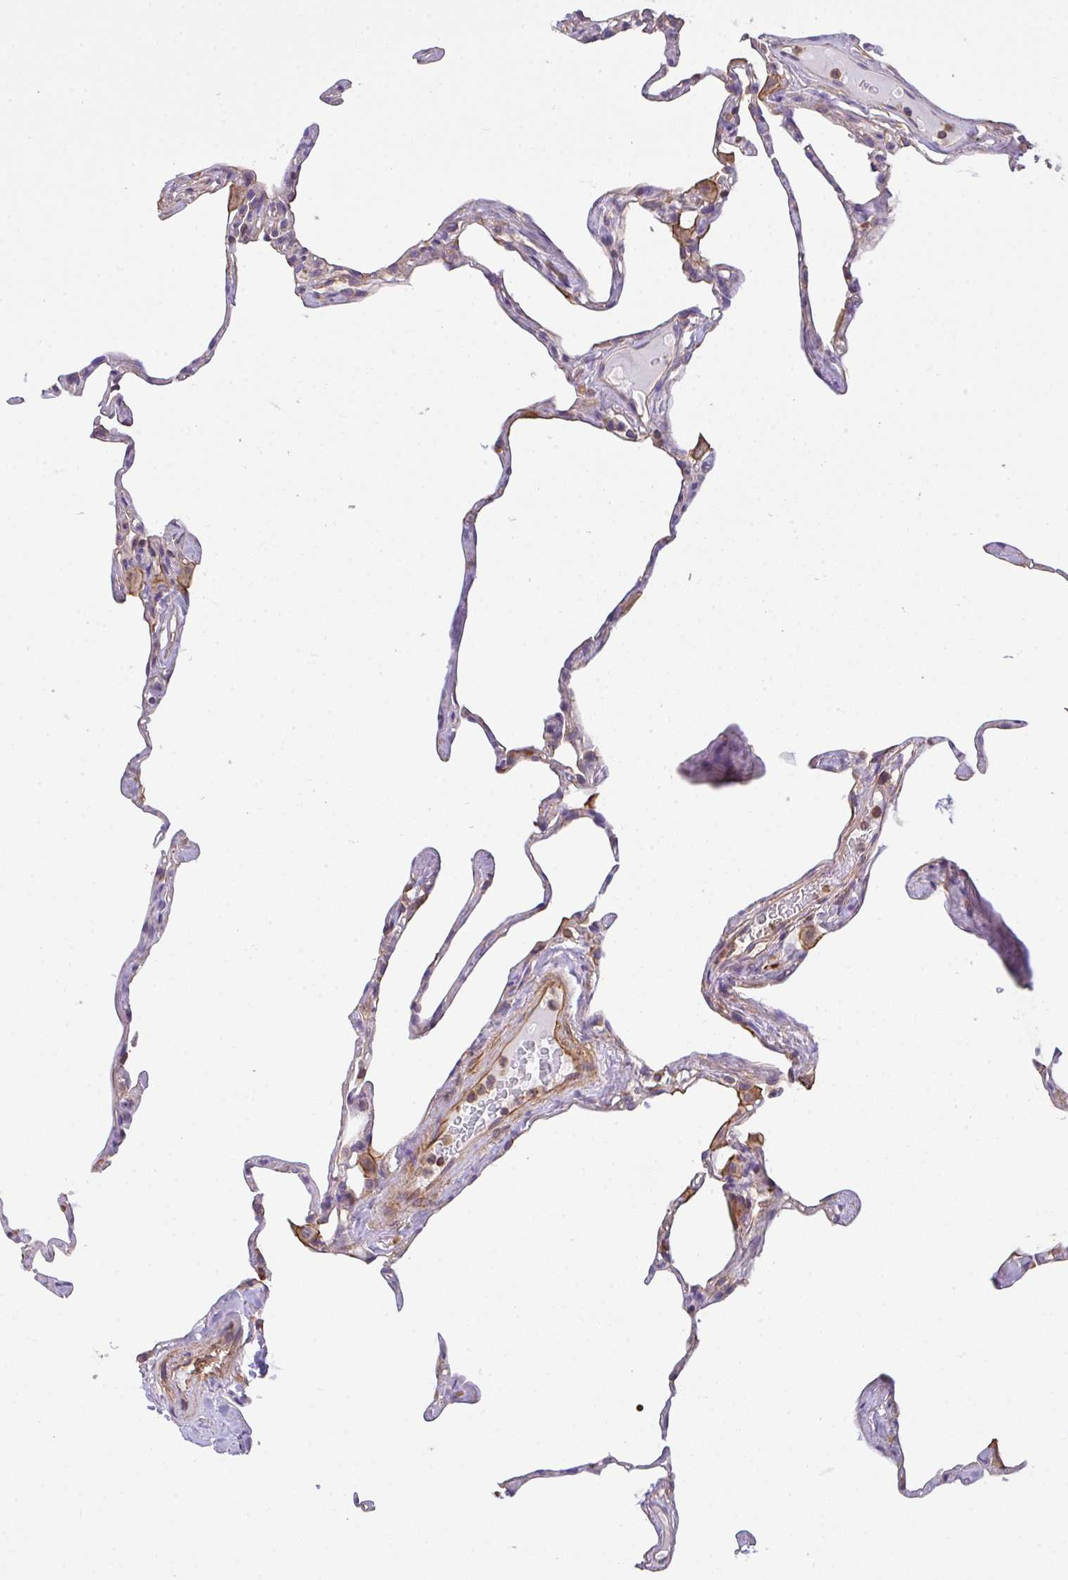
{"staining": {"intensity": "weak", "quantity": "25%-75%", "location": "cytoplasmic/membranous"}, "tissue": "lung", "cell_type": "Alveolar cells", "image_type": "normal", "snomed": [{"axis": "morphology", "description": "Normal tissue, NOS"}, {"axis": "topography", "description": "Lung"}], "caption": "Brown immunohistochemical staining in unremarkable lung displays weak cytoplasmic/membranous positivity in about 25%-75% of alveolar cells.", "gene": "TMEM229A", "patient": {"sex": "male", "age": 65}}